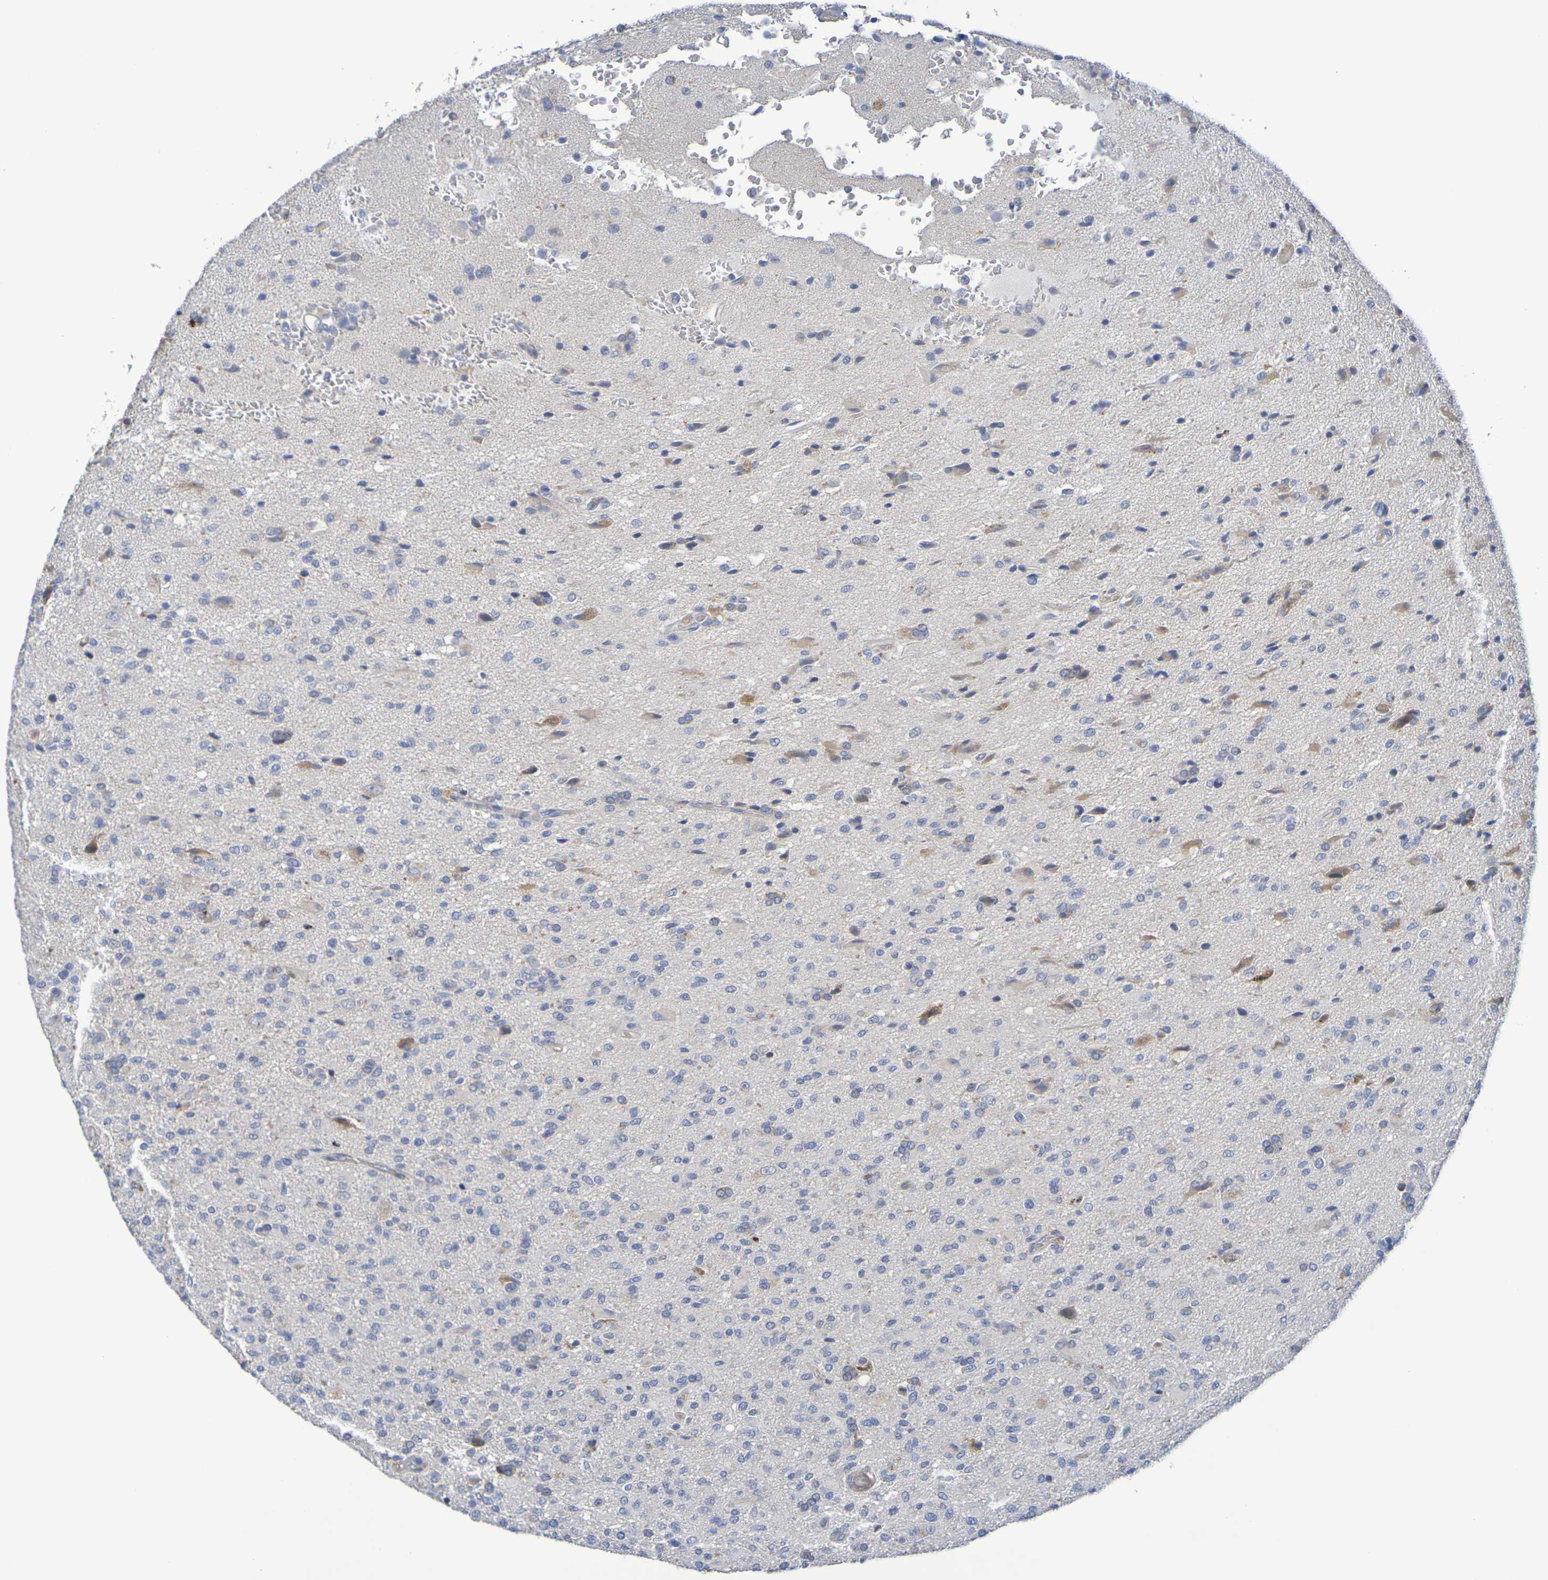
{"staining": {"intensity": "weak", "quantity": "25%-75%", "location": "cytoplasmic/membranous"}, "tissue": "glioma", "cell_type": "Tumor cells", "image_type": "cancer", "snomed": [{"axis": "morphology", "description": "Glioma, malignant, High grade"}, {"axis": "topography", "description": "Brain"}], "caption": "This photomicrograph exhibits glioma stained with immunohistochemistry to label a protein in brown. The cytoplasmic/membranous of tumor cells show weak positivity for the protein. Nuclei are counter-stained blue.", "gene": "SDC4", "patient": {"sex": "male", "age": 71}}